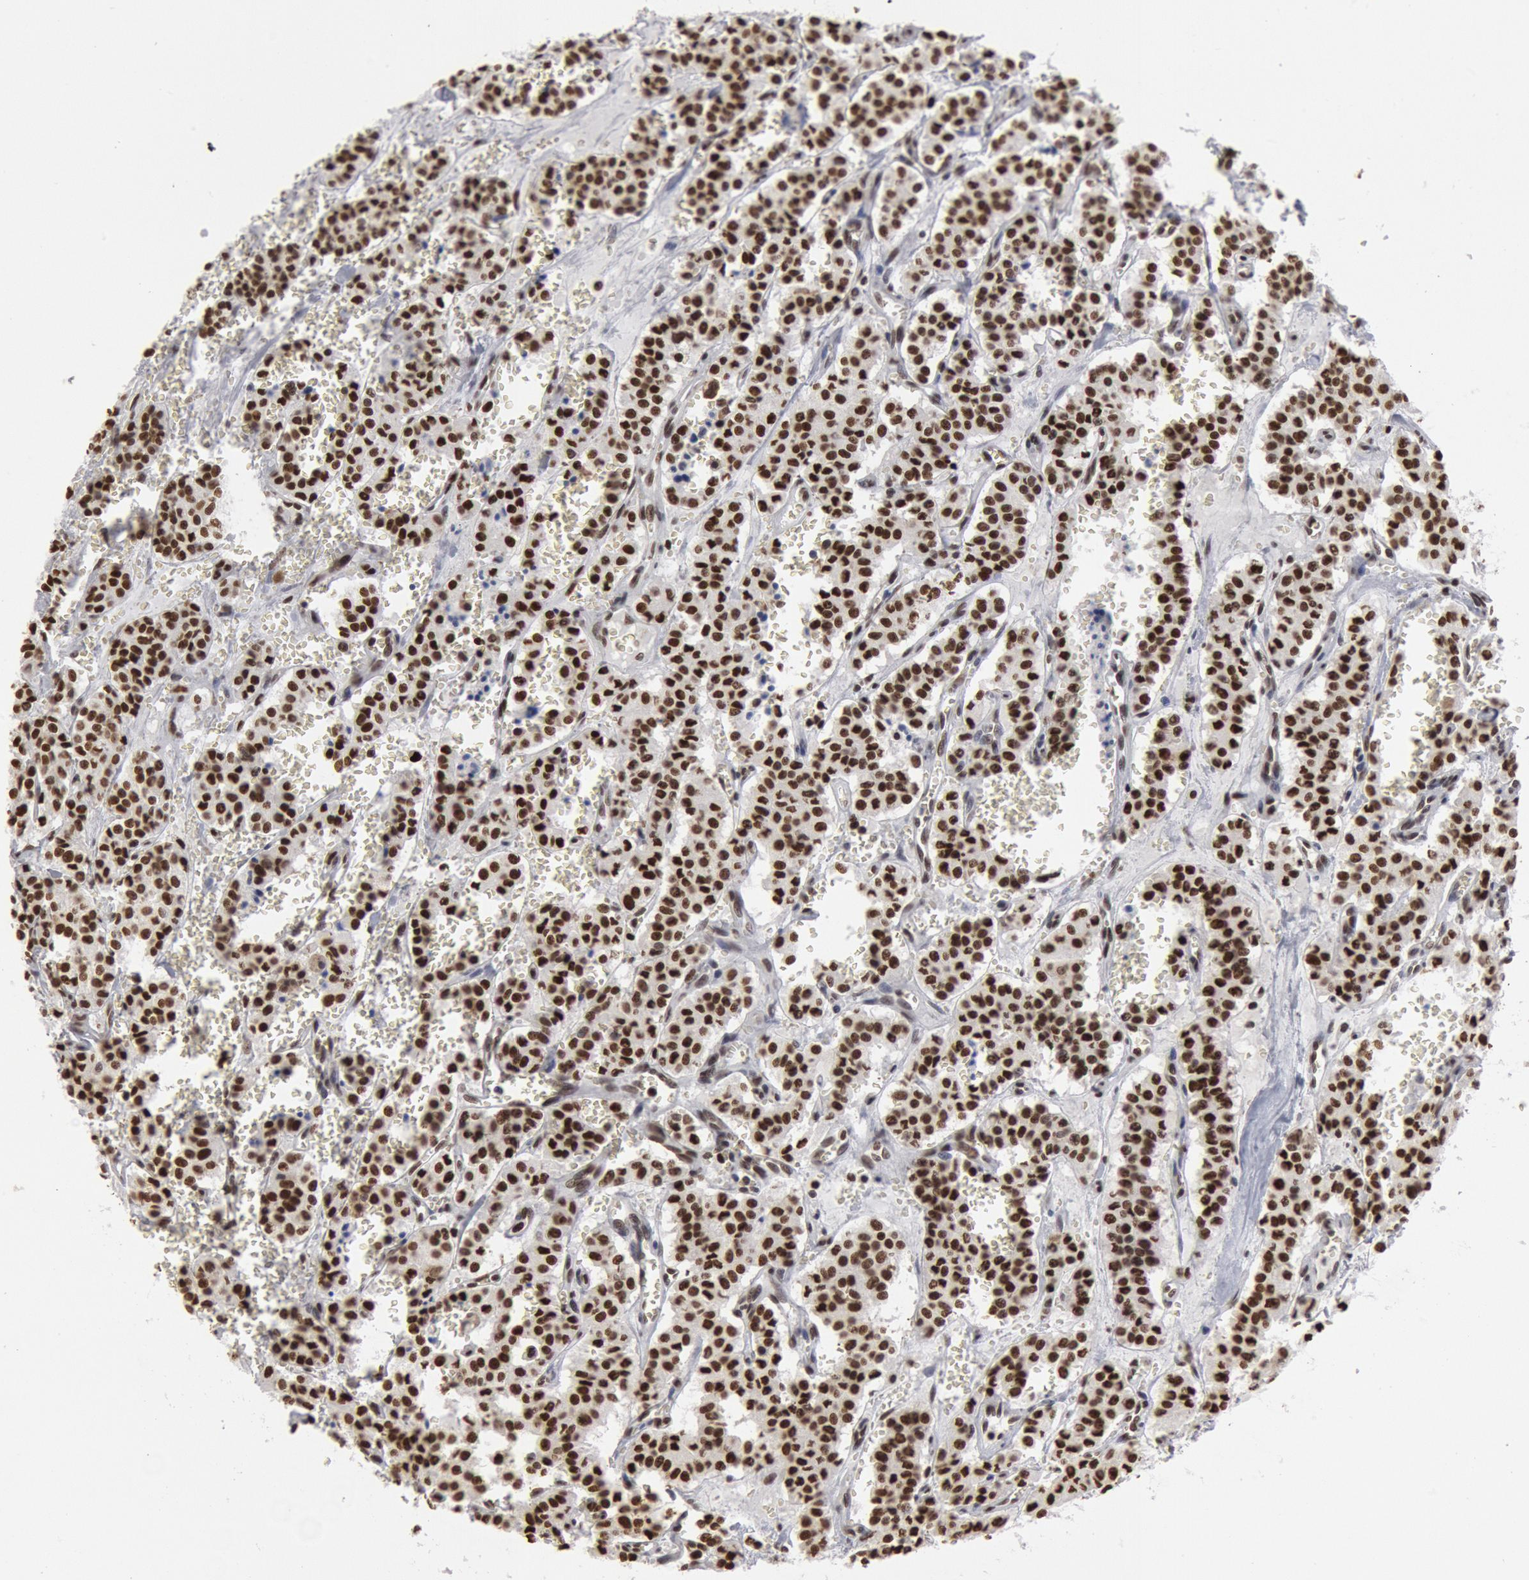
{"staining": {"intensity": "strong", "quantity": ">75%", "location": "nuclear"}, "tissue": "carcinoid", "cell_type": "Tumor cells", "image_type": "cancer", "snomed": [{"axis": "morphology", "description": "Carcinoid, malignant, NOS"}, {"axis": "topography", "description": "Bronchus"}], "caption": "Malignant carcinoid stained with a protein marker shows strong staining in tumor cells.", "gene": "SUB1", "patient": {"sex": "male", "age": 55}}